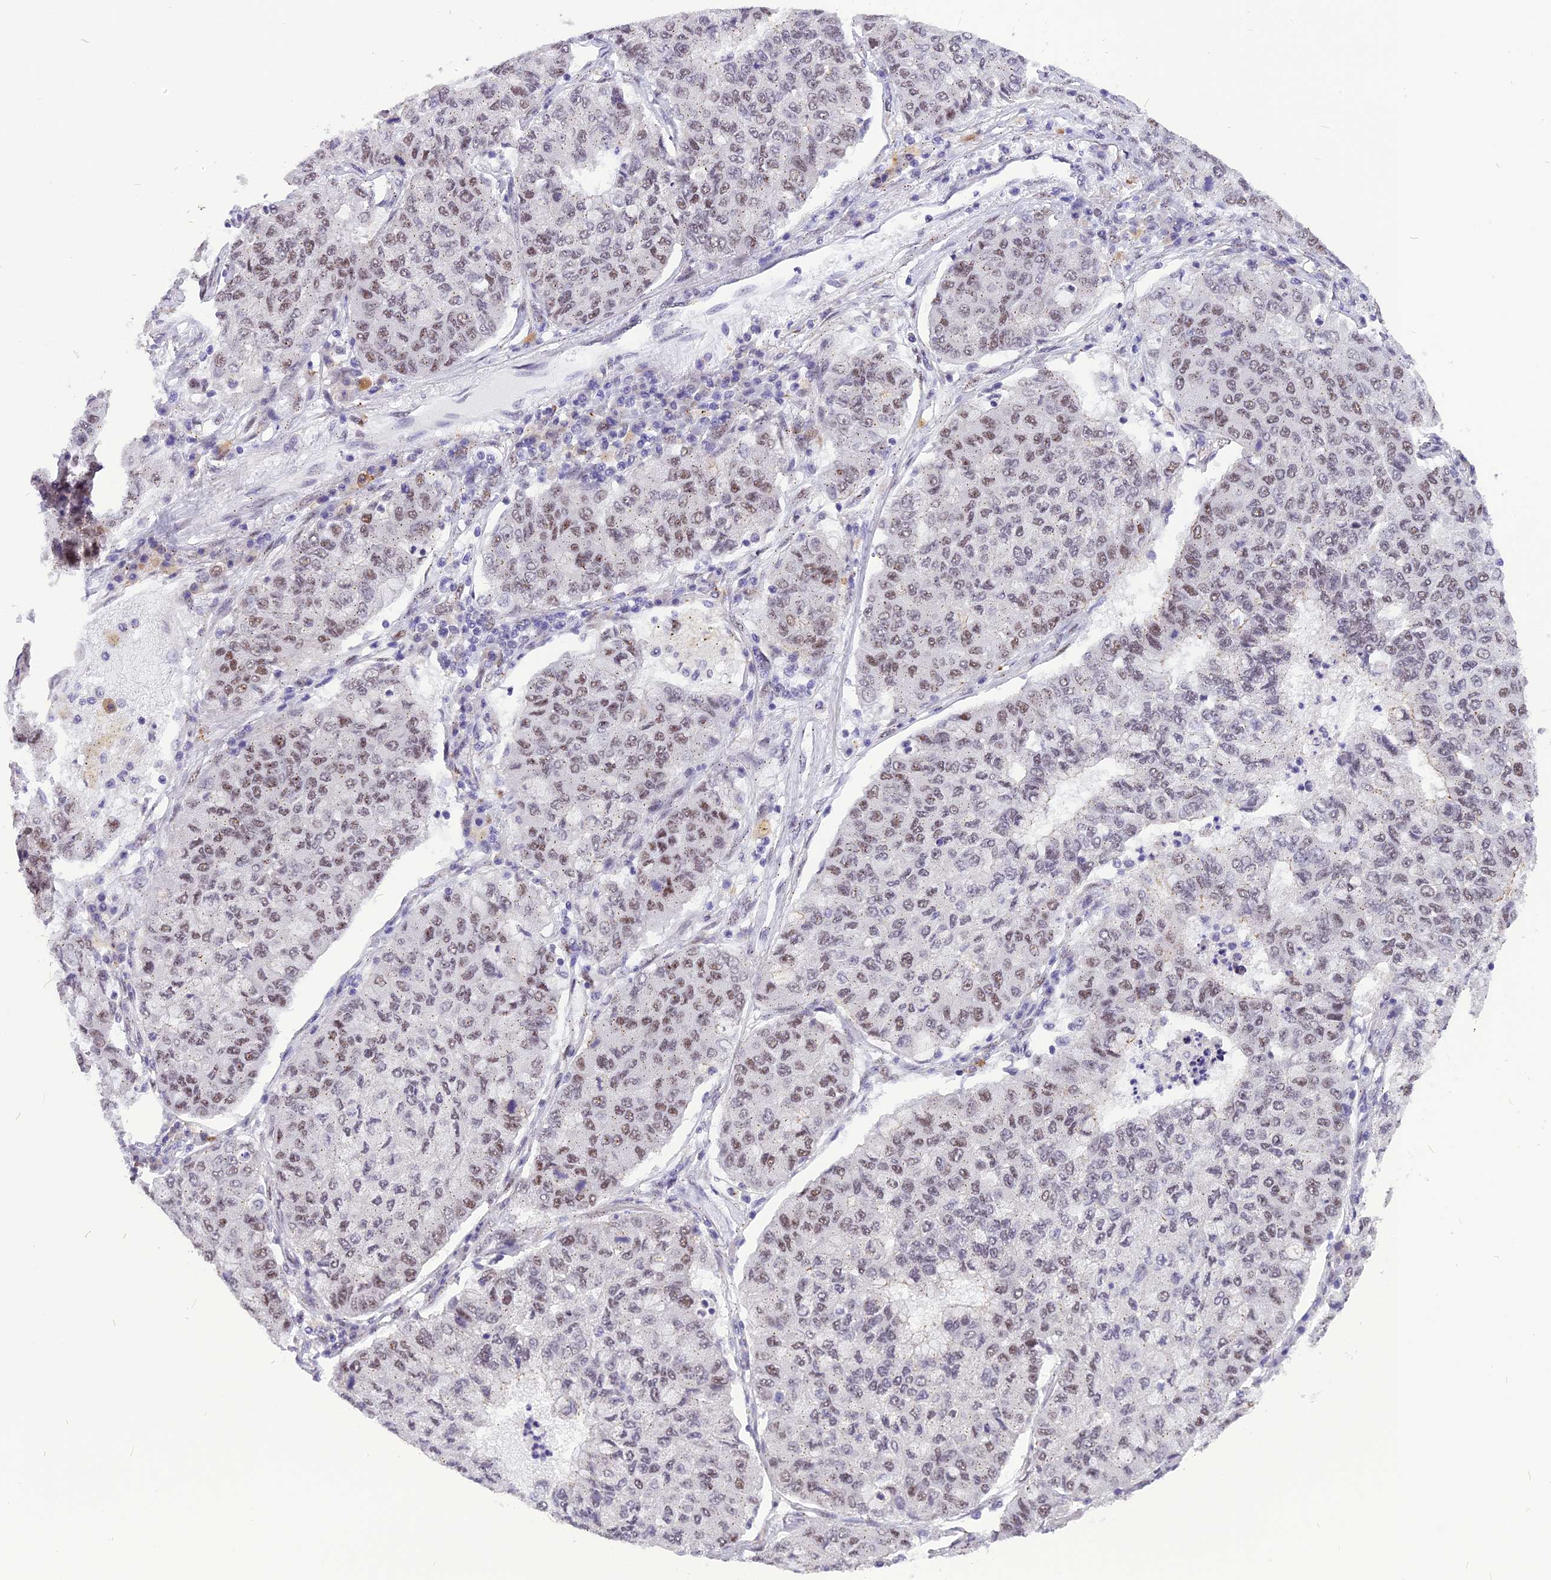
{"staining": {"intensity": "weak", "quantity": "25%-75%", "location": "nuclear"}, "tissue": "lung cancer", "cell_type": "Tumor cells", "image_type": "cancer", "snomed": [{"axis": "morphology", "description": "Squamous cell carcinoma, NOS"}, {"axis": "topography", "description": "Lung"}], "caption": "Immunohistochemical staining of lung squamous cell carcinoma exhibits low levels of weak nuclear positivity in about 25%-75% of tumor cells.", "gene": "IRF2BP1", "patient": {"sex": "male", "age": 74}}